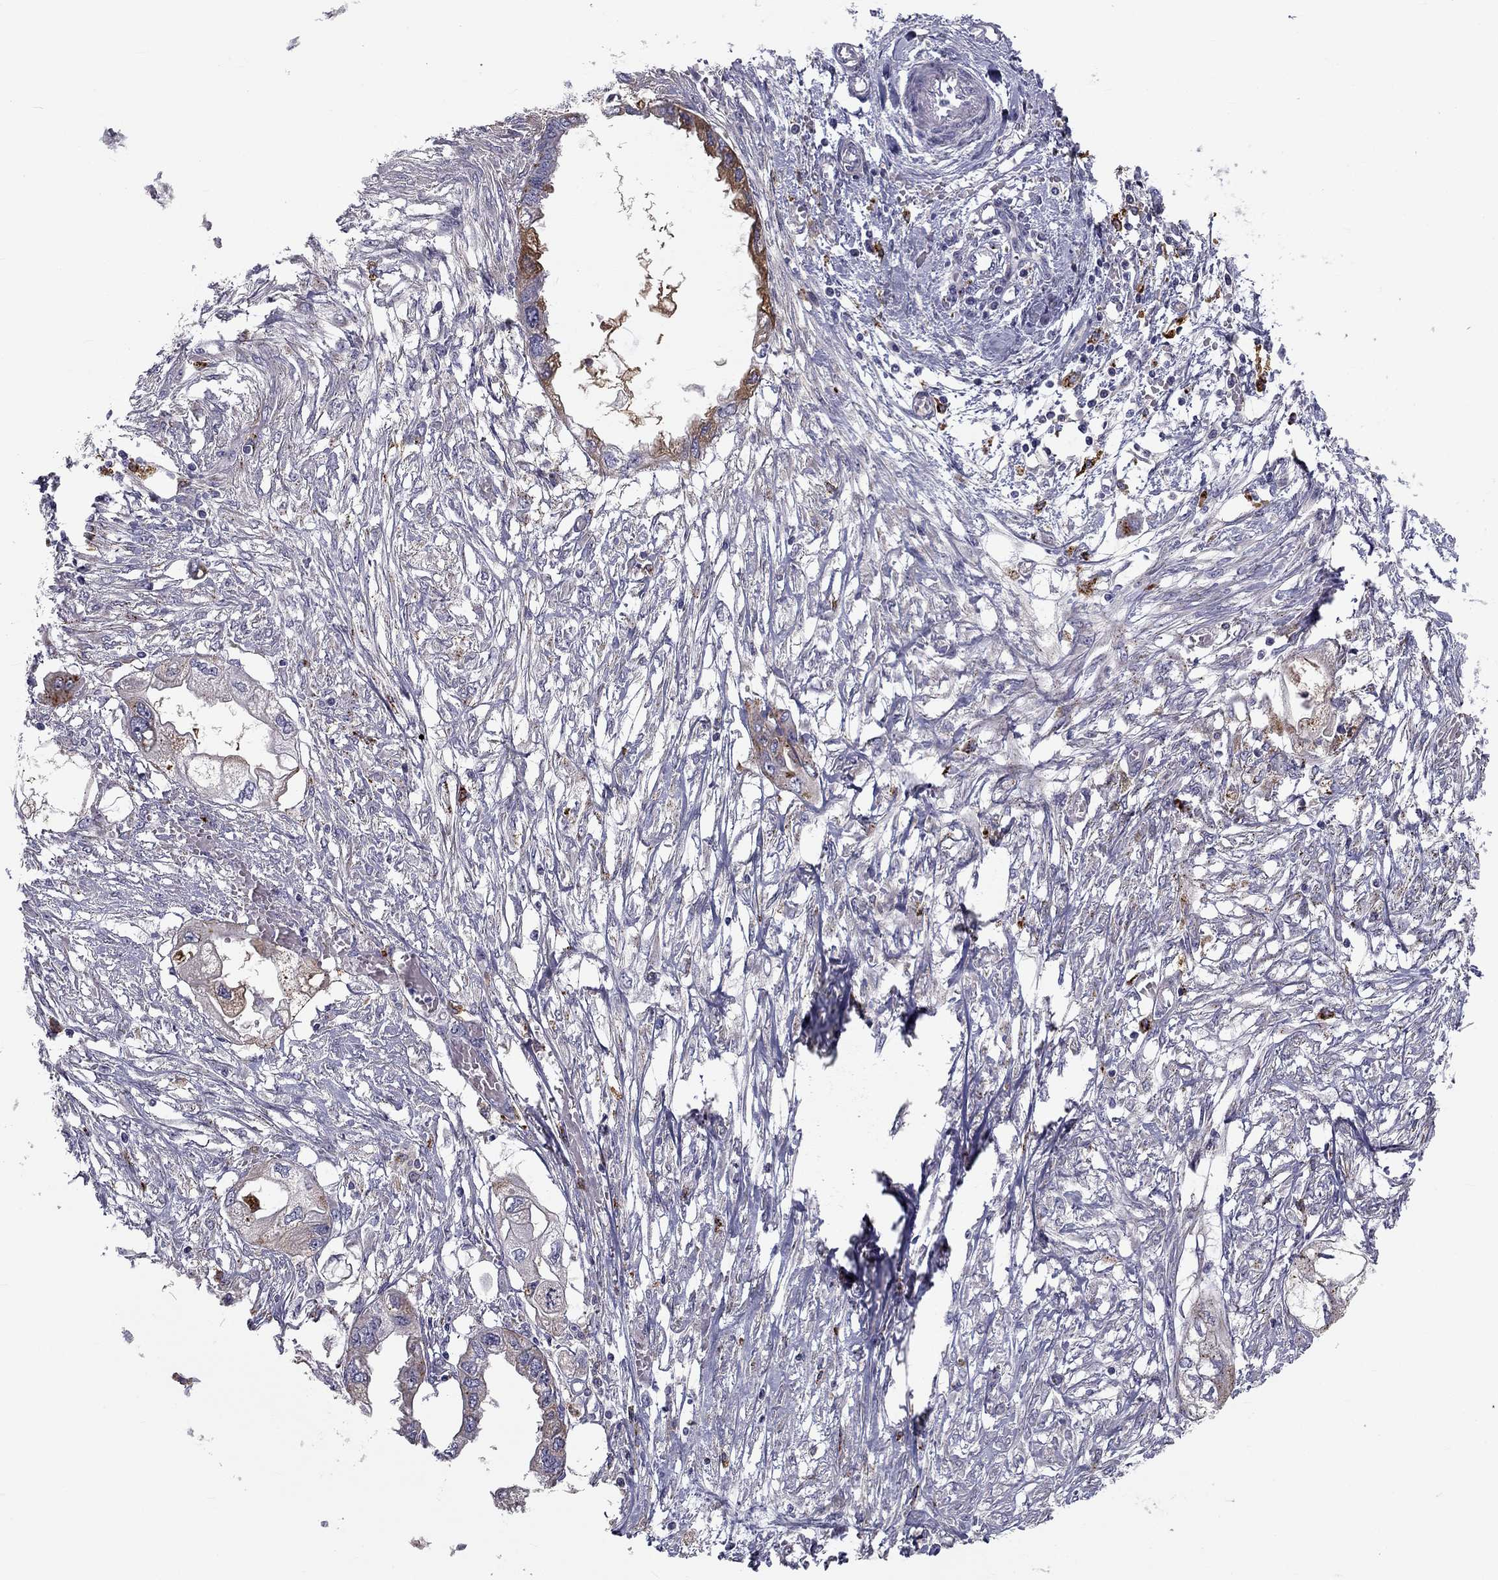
{"staining": {"intensity": "strong", "quantity": "25%-75%", "location": "cytoplasmic/membranous"}, "tissue": "endometrial cancer", "cell_type": "Tumor cells", "image_type": "cancer", "snomed": [{"axis": "morphology", "description": "Adenocarcinoma, NOS"}, {"axis": "morphology", "description": "Adenocarcinoma, metastatic, NOS"}, {"axis": "topography", "description": "Adipose tissue"}, {"axis": "topography", "description": "Endometrium"}], "caption": "Endometrial cancer stained for a protein (brown) shows strong cytoplasmic/membranous positive expression in approximately 25%-75% of tumor cells.", "gene": "CLPSL2", "patient": {"sex": "female", "age": 67}}